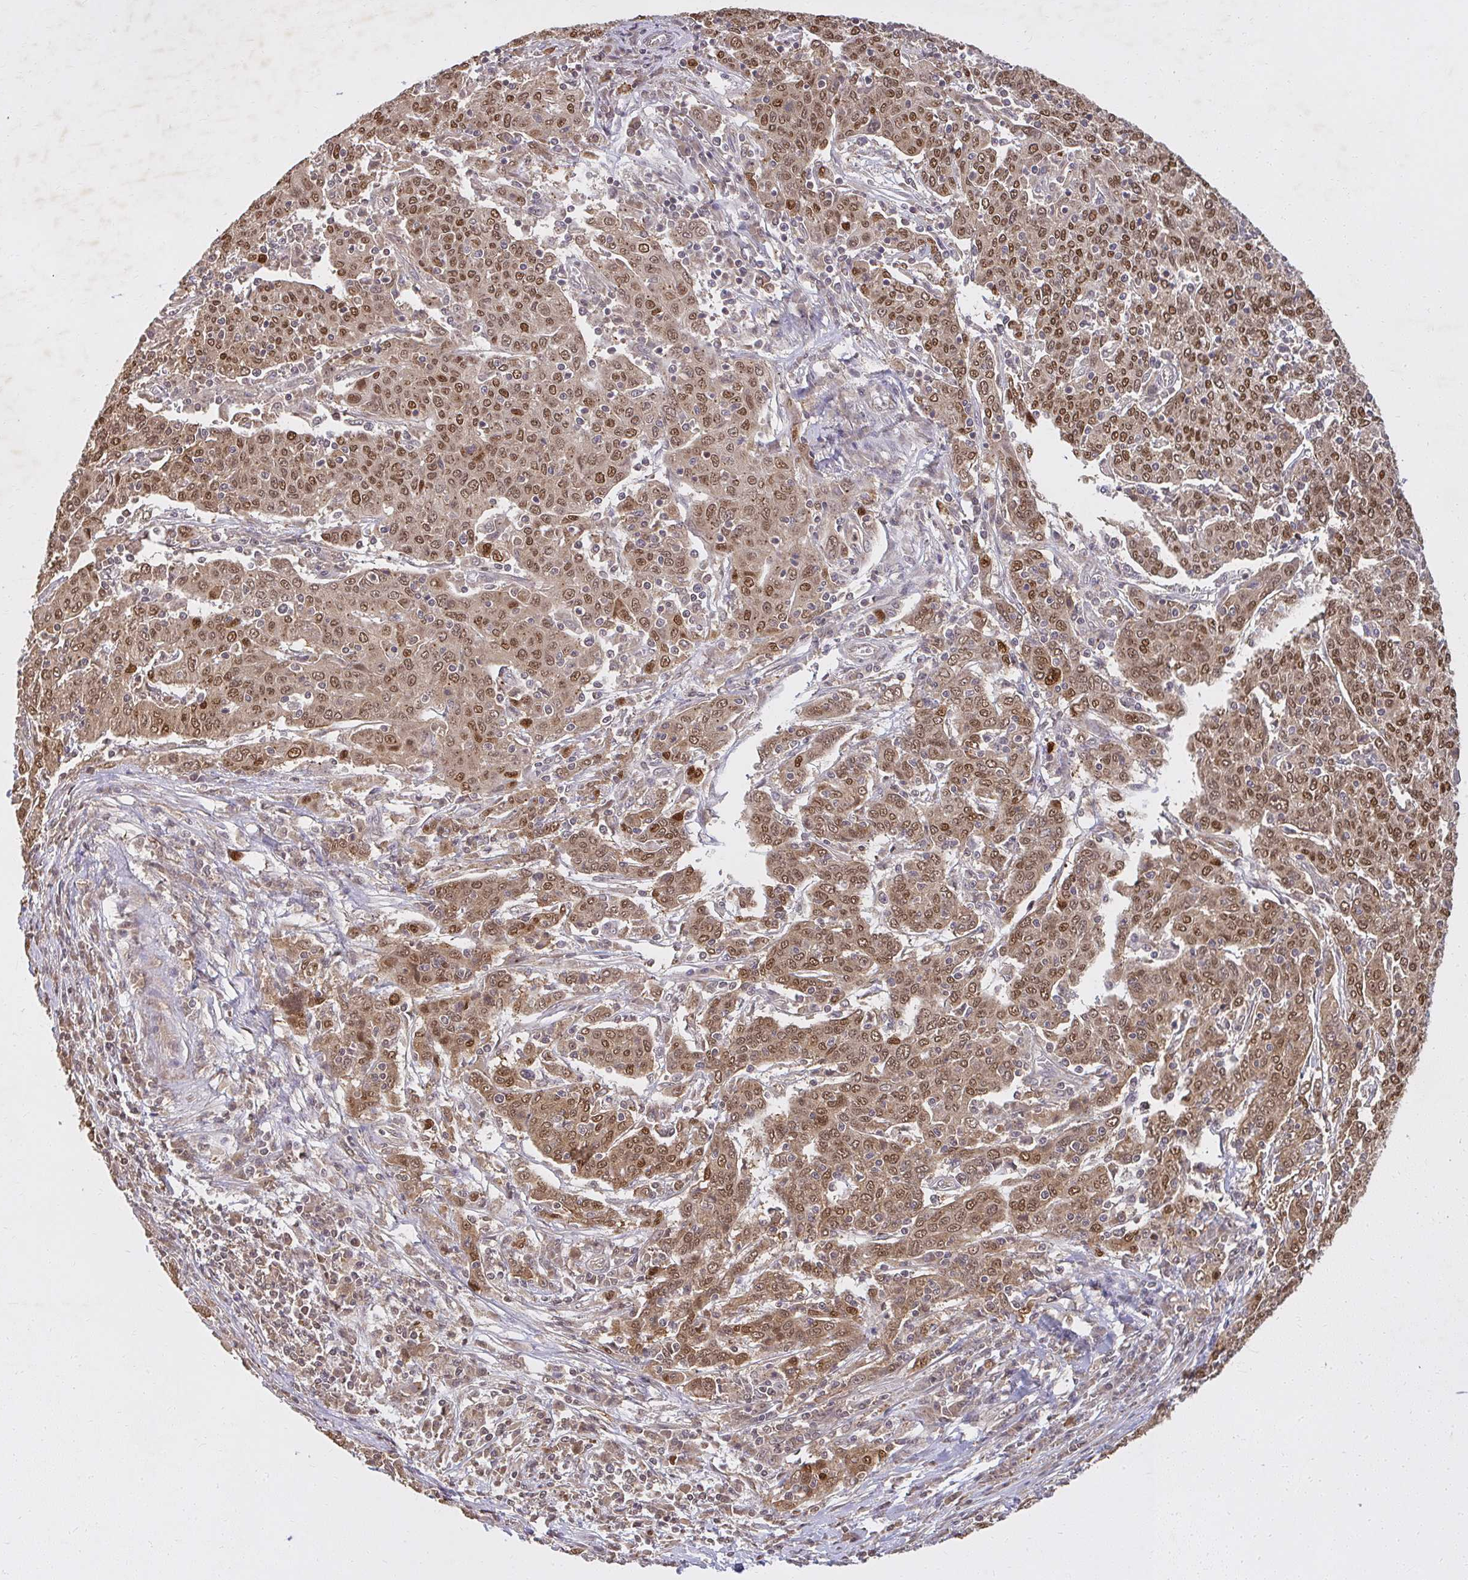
{"staining": {"intensity": "moderate", "quantity": ">75%", "location": "nuclear"}, "tissue": "cervical cancer", "cell_type": "Tumor cells", "image_type": "cancer", "snomed": [{"axis": "morphology", "description": "Squamous cell carcinoma, NOS"}, {"axis": "topography", "description": "Cervix"}], "caption": "Tumor cells demonstrate moderate nuclear staining in approximately >75% of cells in squamous cell carcinoma (cervical). The protein is stained brown, and the nuclei are stained in blue (DAB (3,3'-diaminobenzidine) IHC with brightfield microscopy, high magnification).", "gene": "LARS2", "patient": {"sex": "female", "age": 67}}